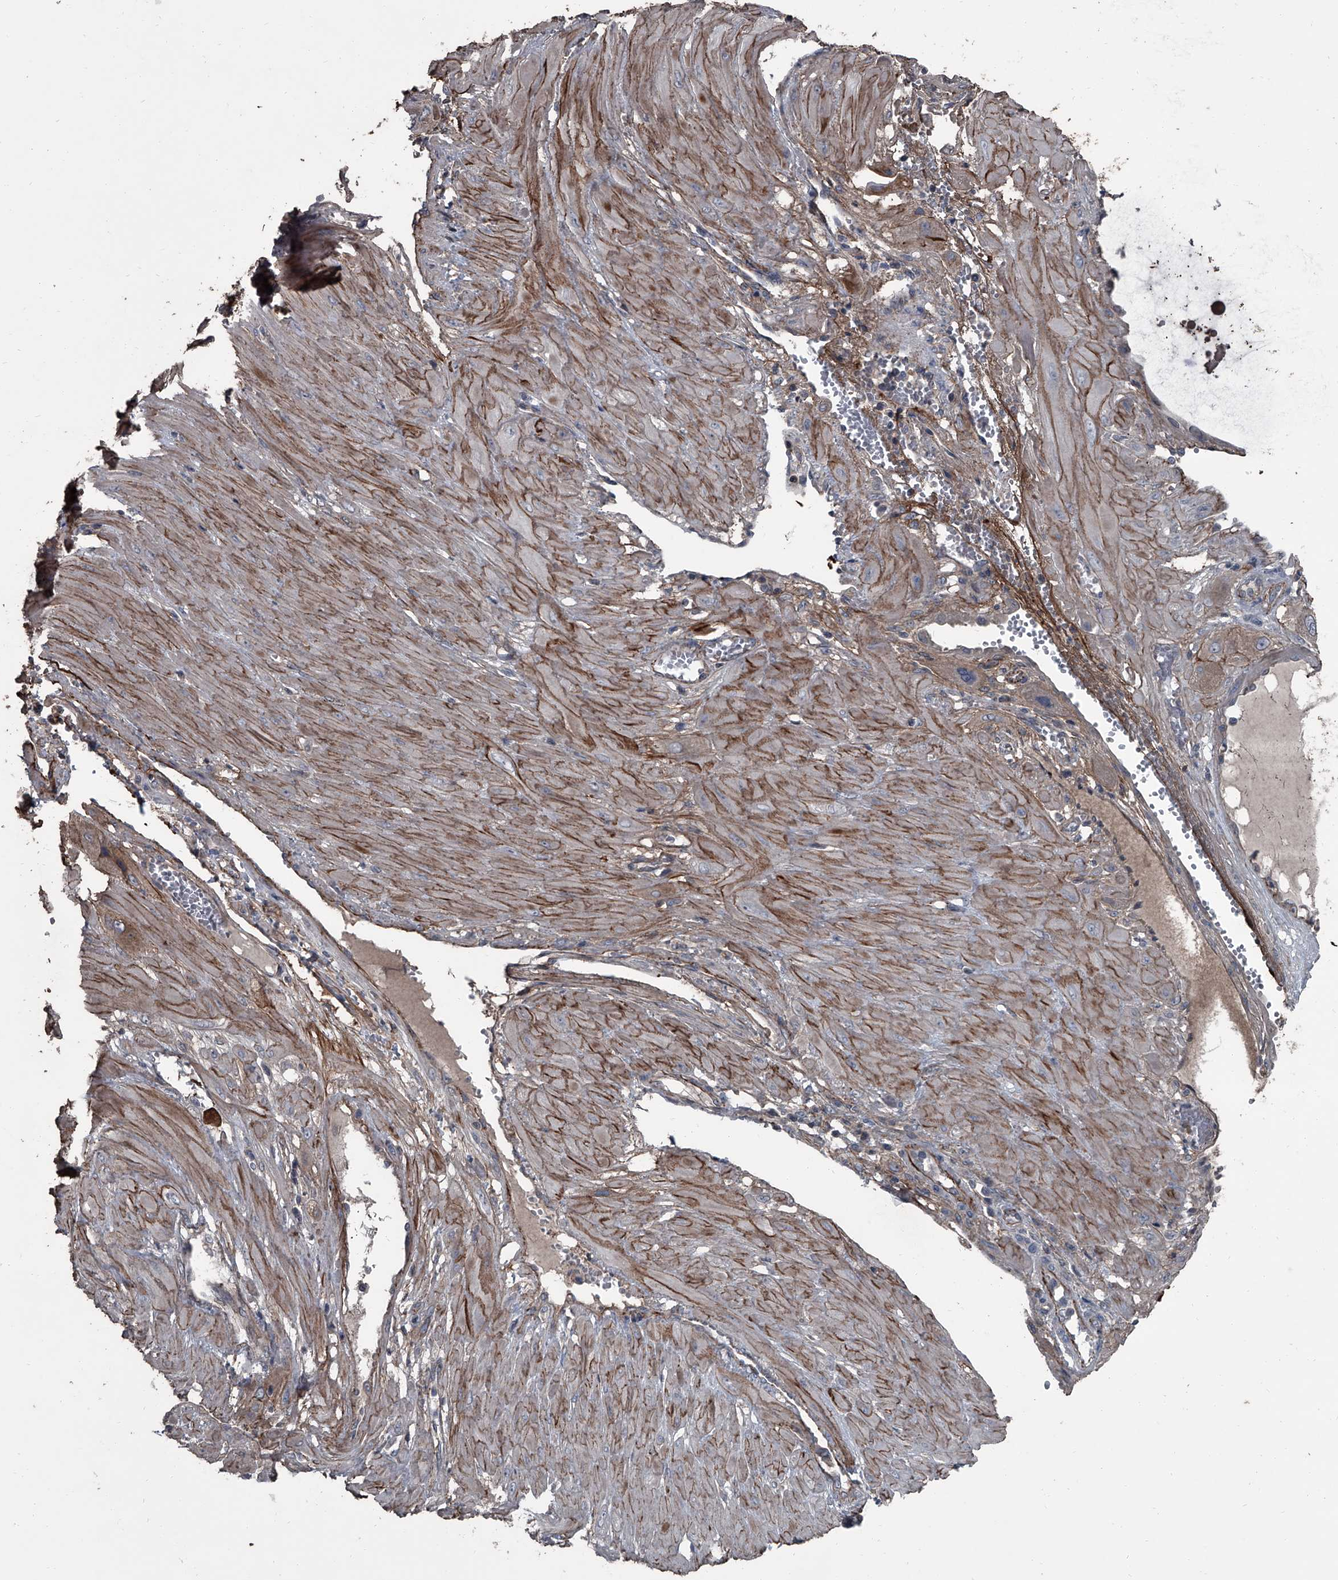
{"staining": {"intensity": "moderate", "quantity": "25%-75%", "location": "cytoplasmic/membranous"}, "tissue": "cervical cancer", "cell_type": "Tumor cells", "image_type": "cancer", "snomed": [{"axis": "morphology", "description": "Squamous cell carcinoma, NOS"}, {"axis": "topography", "description": "Cervix"}], "caption": "Immunohistochemical staining of human cervical squamous cell carcinoma displays moderate cytoplasmic/membranous protein staining in about 25%-75% of tumor cells.", "gene": "OARD1", "patient": {"sex": "female", "age": 34}}